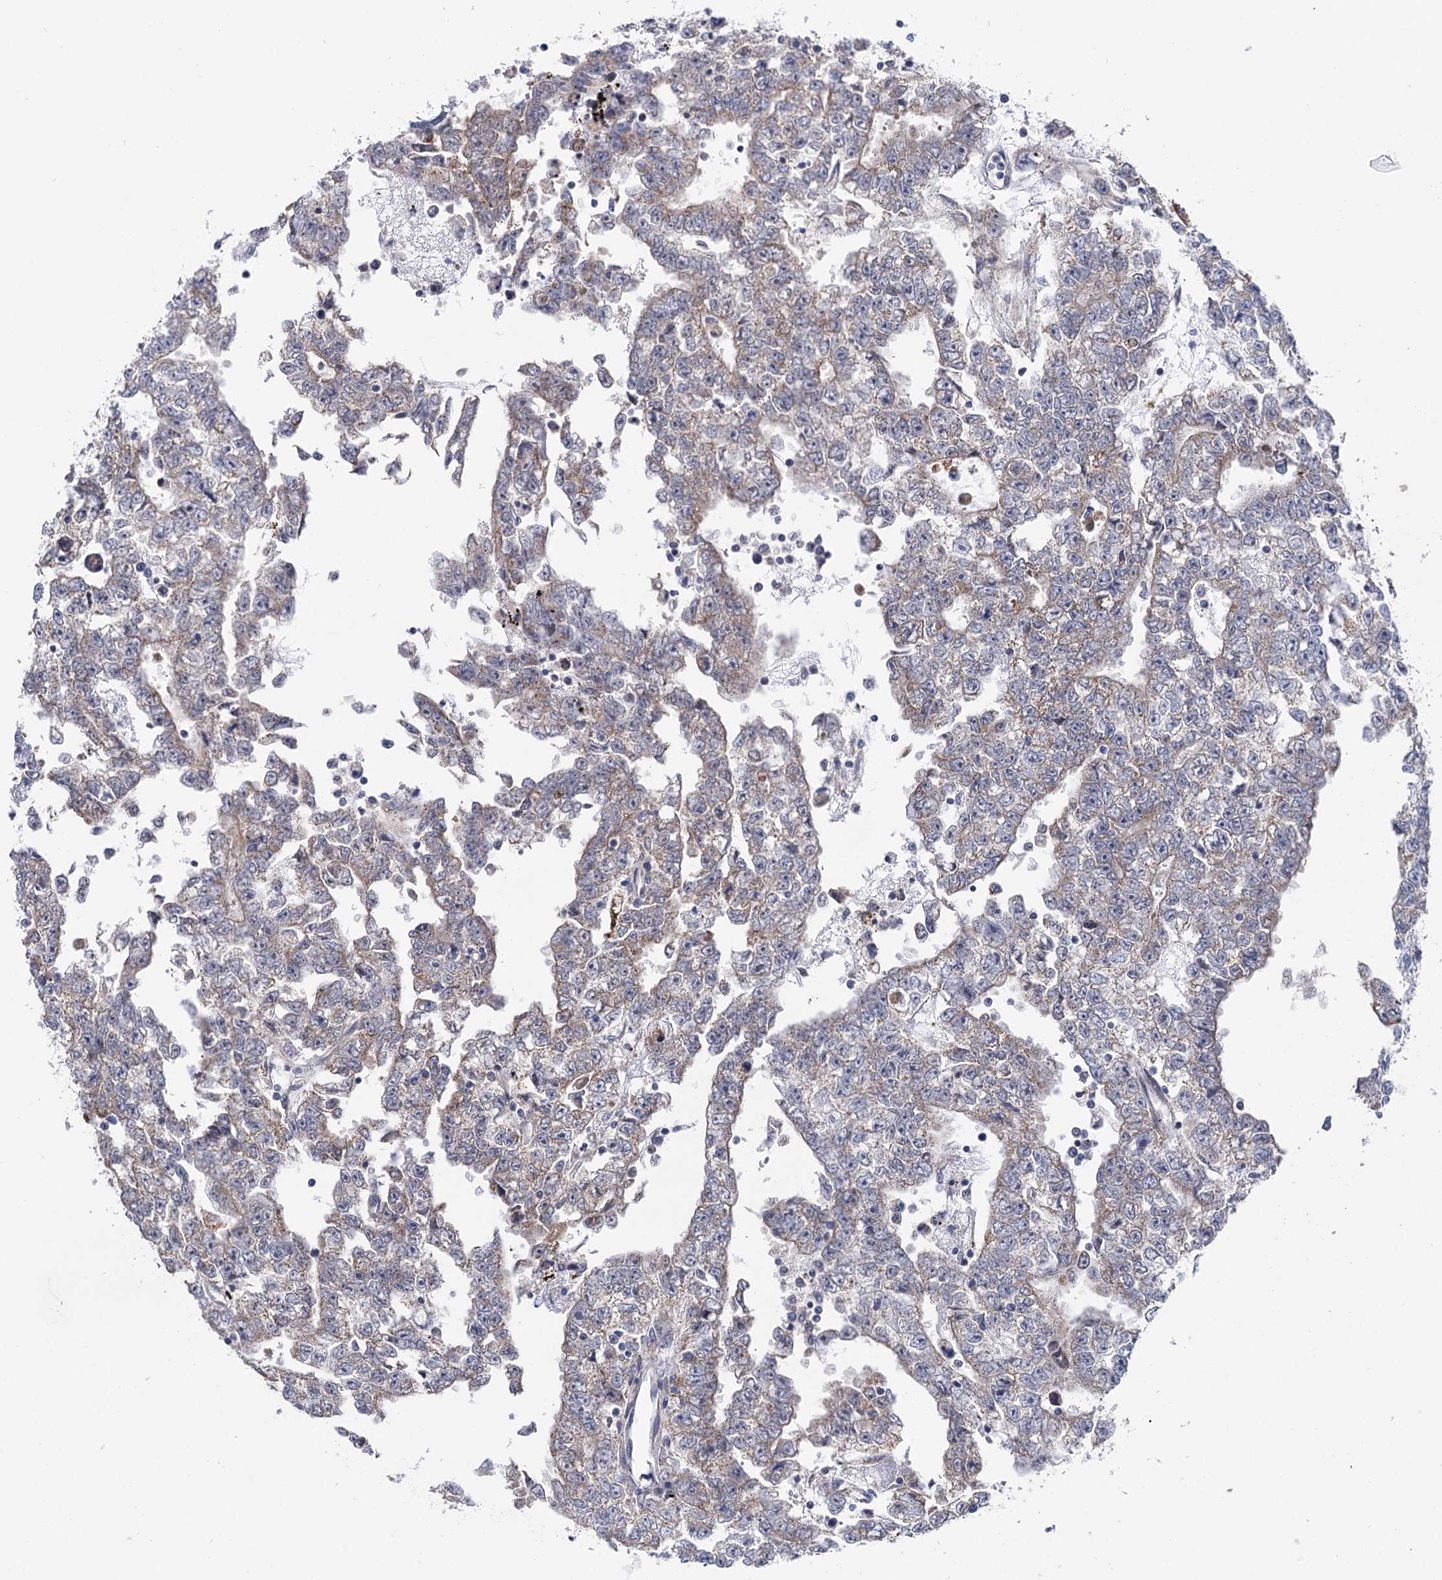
{"staining": {"intensity": "weak", "quantity": "25%-75%", "location": "cytoplasmic/membranous"}, "tissue": "testis cancer", "cell_type": "Tumor cells", "image_type": "cancer", "snomed": [{"axis": "morphology", "description": "Carcinoma, Embryonal, NOS"}, {"axis": "topography", "description": "Testis"}], "caption": "Testis cancer (embryonal carcinoma) was stained to show a protein in brown. There is low levels of weak cytoplasmic/membranous positivity in approximately 25%-75% of tumor cells. (DAB IHC, brown staining for protein, blue staining for nuclei).", "gene": "SUCLA2", "patient": {"sex": "male", "age": 25}}